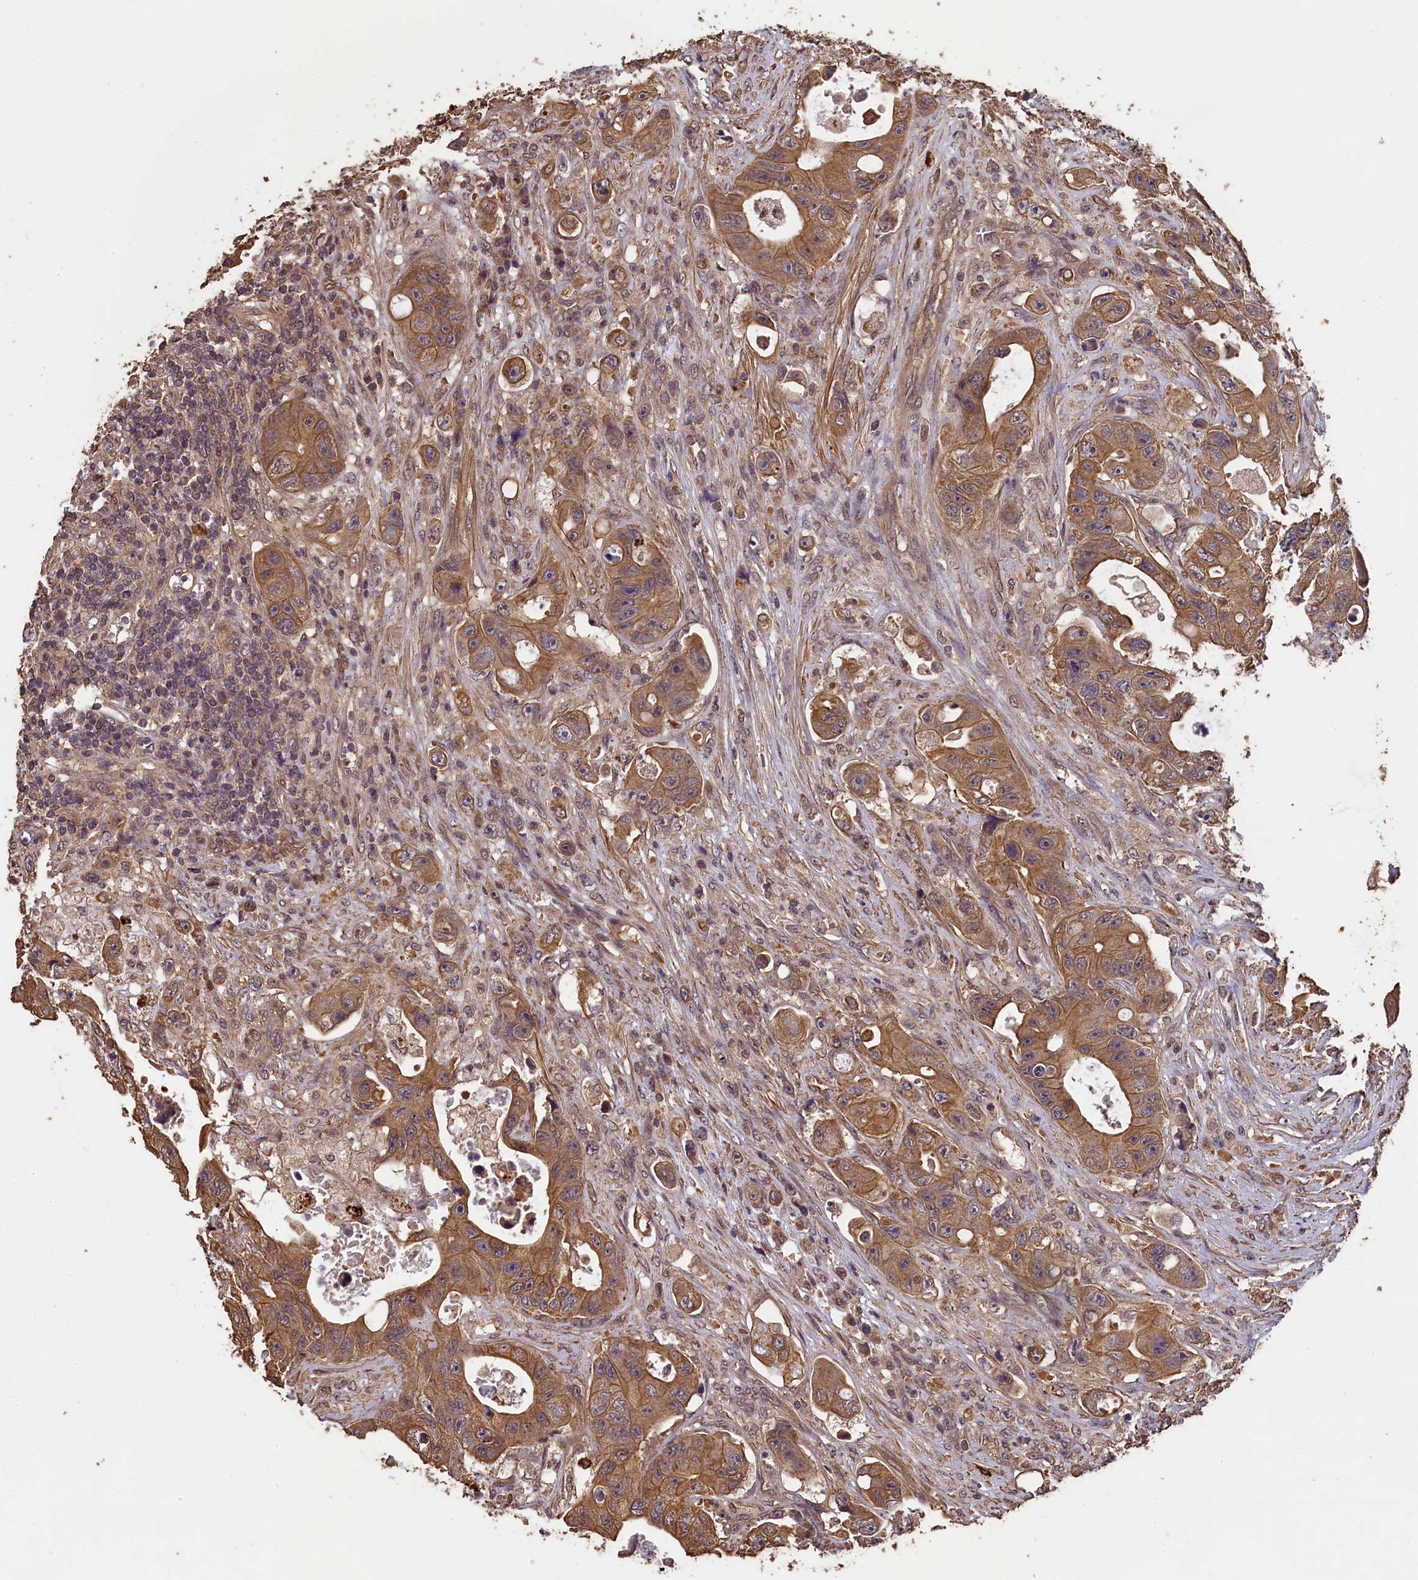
{"staining": {"intensity": "moderate", "quantity": ">75%", "location": "cytoplasmic/membranous"}, "tissue": "colorectal cancer", "cell_type": "Tumor cells", "image_type": "cancer", "snomed": [{"axis": "morphology", "description": "Adenocarcinoma, NOS"}, {"axis": "topography", "description": "Colon"}], "caption": "Human colorectal cancer (adenocarcinoma) stained with a brown dye demonstrates moderate cytoplasmic/membranous positive expression in about >75% of tumor cells.", "gene": "CHD9", "patient": {"sex": "female", "age": 46}}